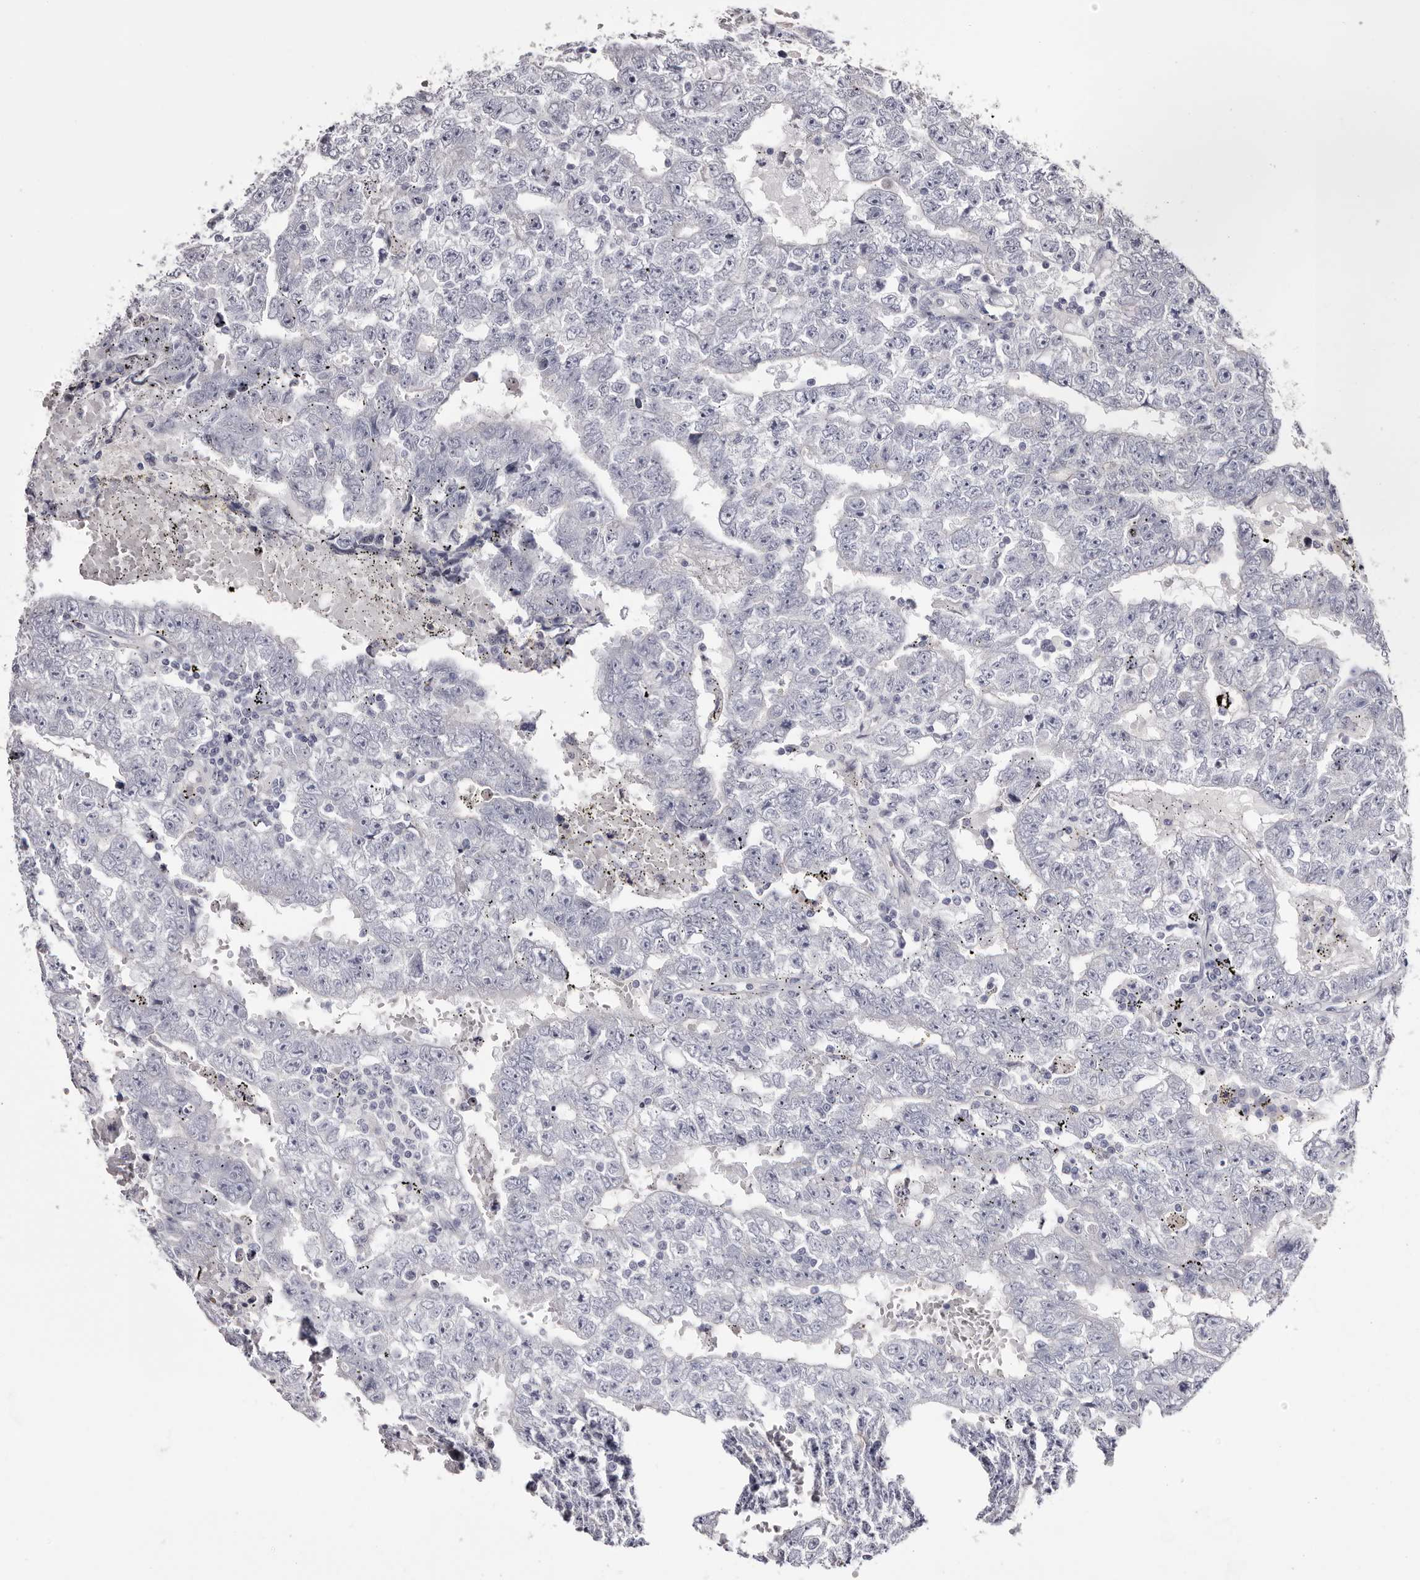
{"staining": {"intensity": "negative", "quantity": "none", "location": "none"}, "tissue": "testis cancer", "cell_type": "Tumor cells", "image_type": "cancer", "snomed": [{"axis": "morphology", "description": "Carcinoma, Embryonal, NOS"}, {"axis": "topography", "description": "Testis"}], "caption": "Tumor cells are negative for brown protein staining in testis embryonal carcinoma. (Stains: DAB (3,3'-diaminobenzidine) immunohistochemistry with hematoxylin counter stain, Microscopy: brightfield microscopy at high magnification).", "gene": "CA6", "patient": {"sex": "male", "age": 25}}